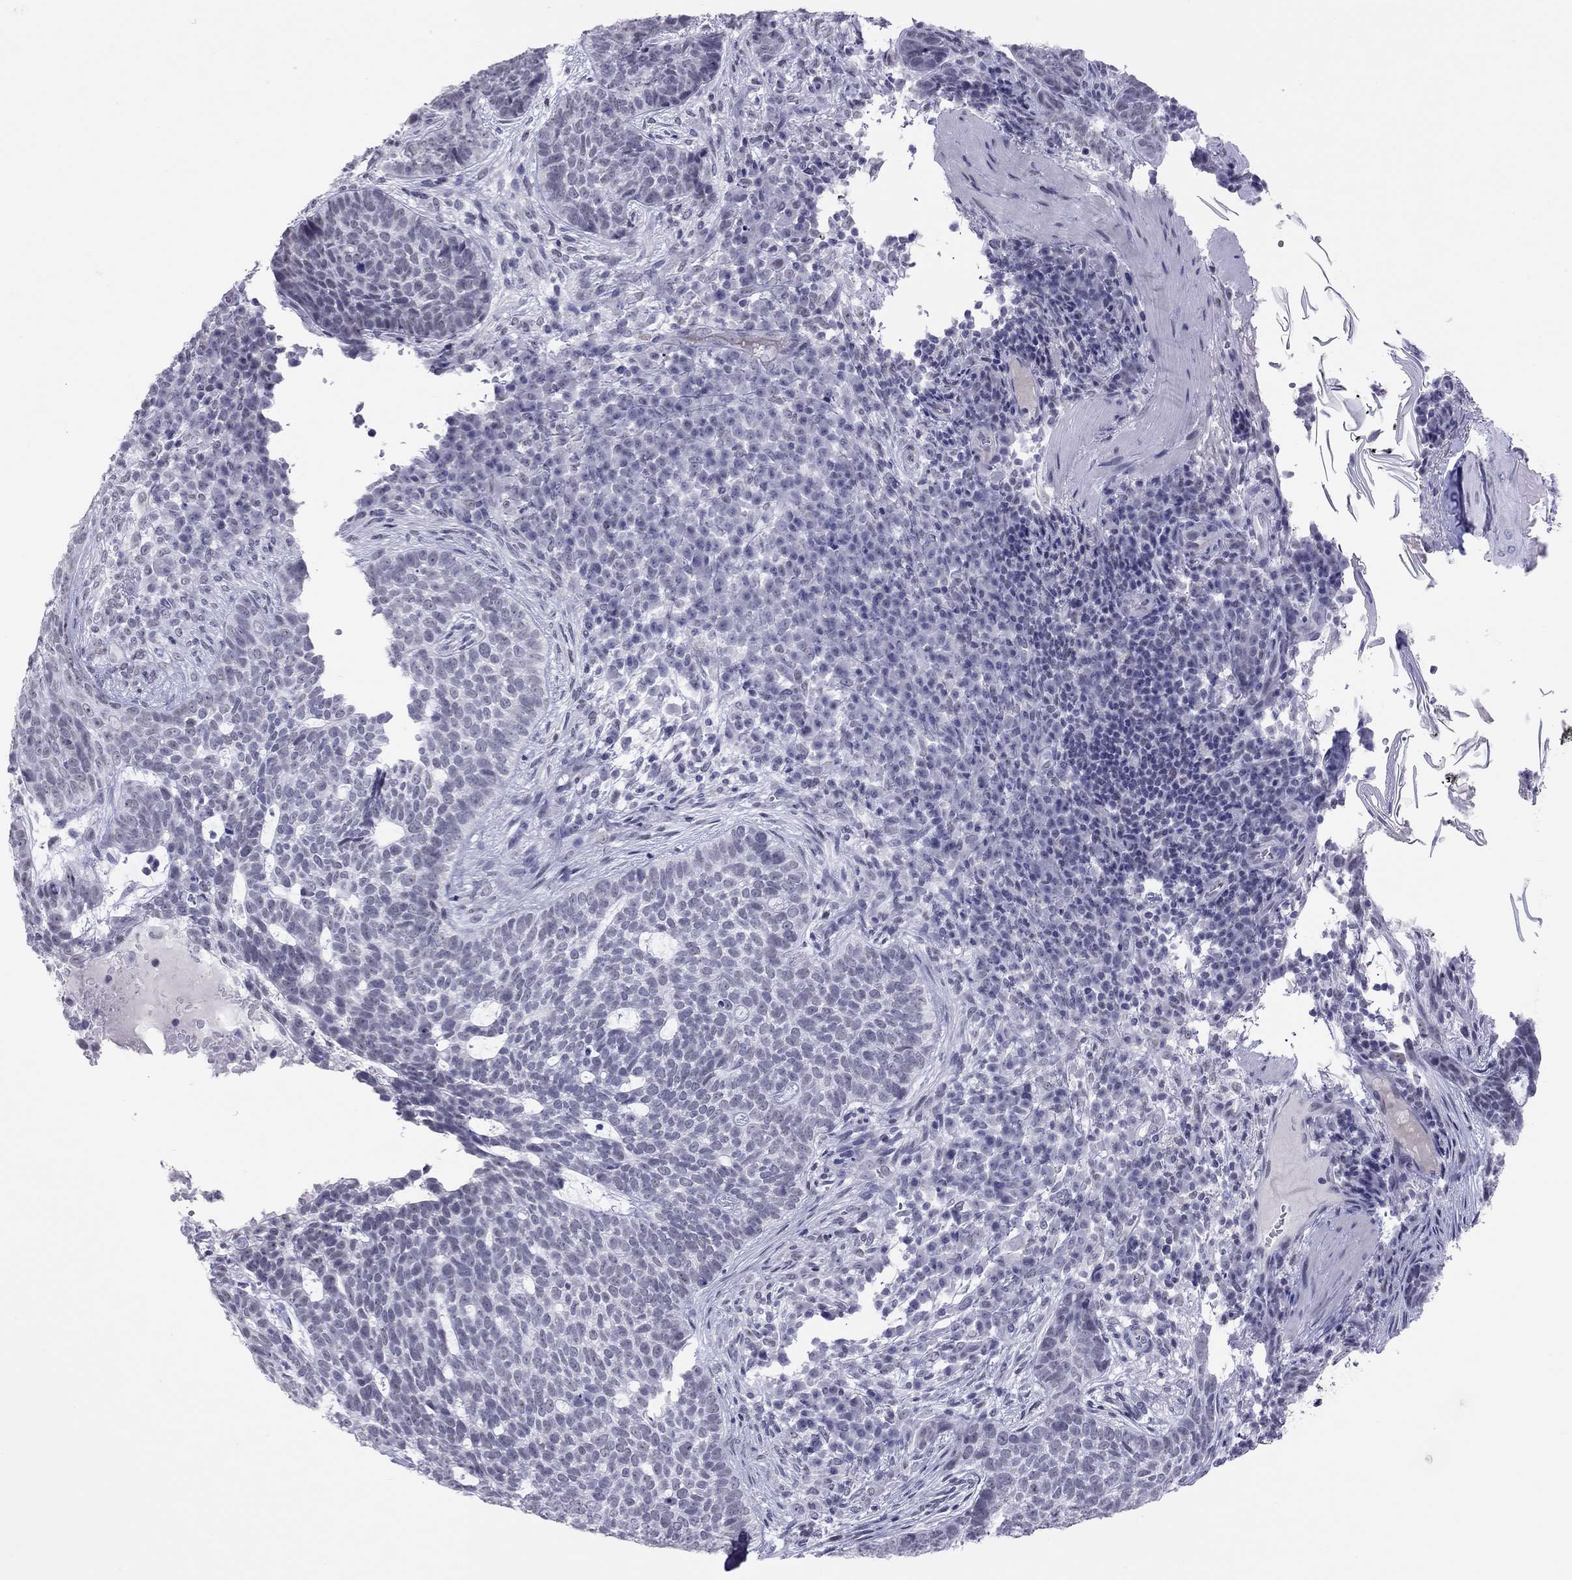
{"staining": {"intensity": "negative", "quantity": "none", "location": "none"}, "tissue": "skin cancer", "cell_type": "Tumor cells", "image_type": "cancer", "snomed": [{"axis": "morphology", "description": "Basal cell carcinoma"}, {"axis": "topography", "description": "Skin"}], "caption": "Tumor cells show no significant staining in basal cell carcinoma (skin).", "gene": "JHY", "patient": {"sex": "female", "age": 69}}